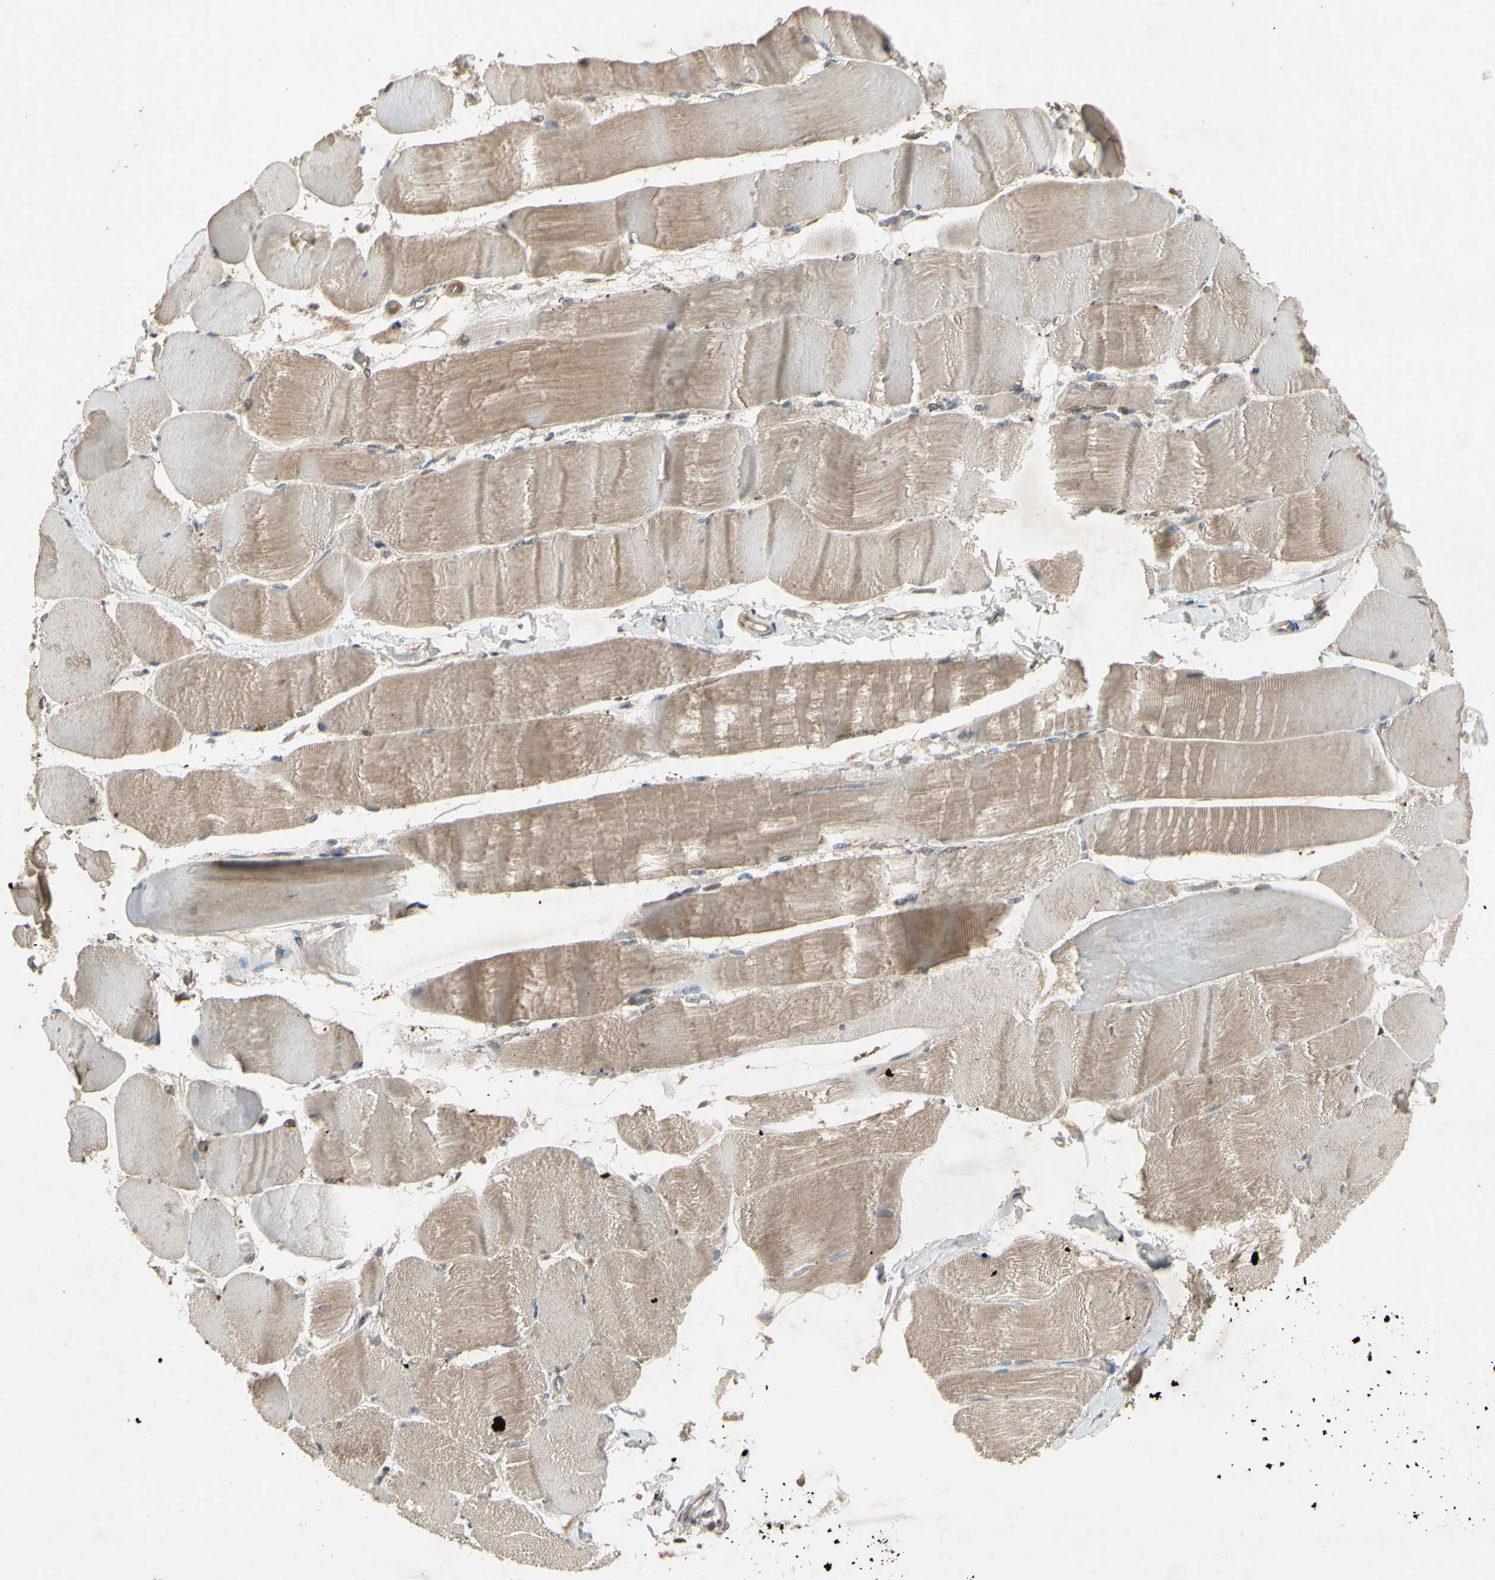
{"staining": {"intensity": "moderate", "quantity": "25%-75%", "location": "cytoplasmic/membranous"}, "tissue": "skeletal muscle", "cell_type": "Myocytes", "image_type": "normal", "snomed": [{"axis": "morphology", "description": "Normal tissue, NOS"}, {"axis": "morphology", "description": "Squamous cell carcinoma, NOS"}, {"axis": "topography", "description": "Skeletal muscle"}], "caption": "Skeletal muscle stained with immunohistochemistry shows moderate cytoplasmic/membranous staining in approximately 25%-75% of myocytes.", "gene": "FHDC1", "patient": {"sex": "male", "age": 51}}